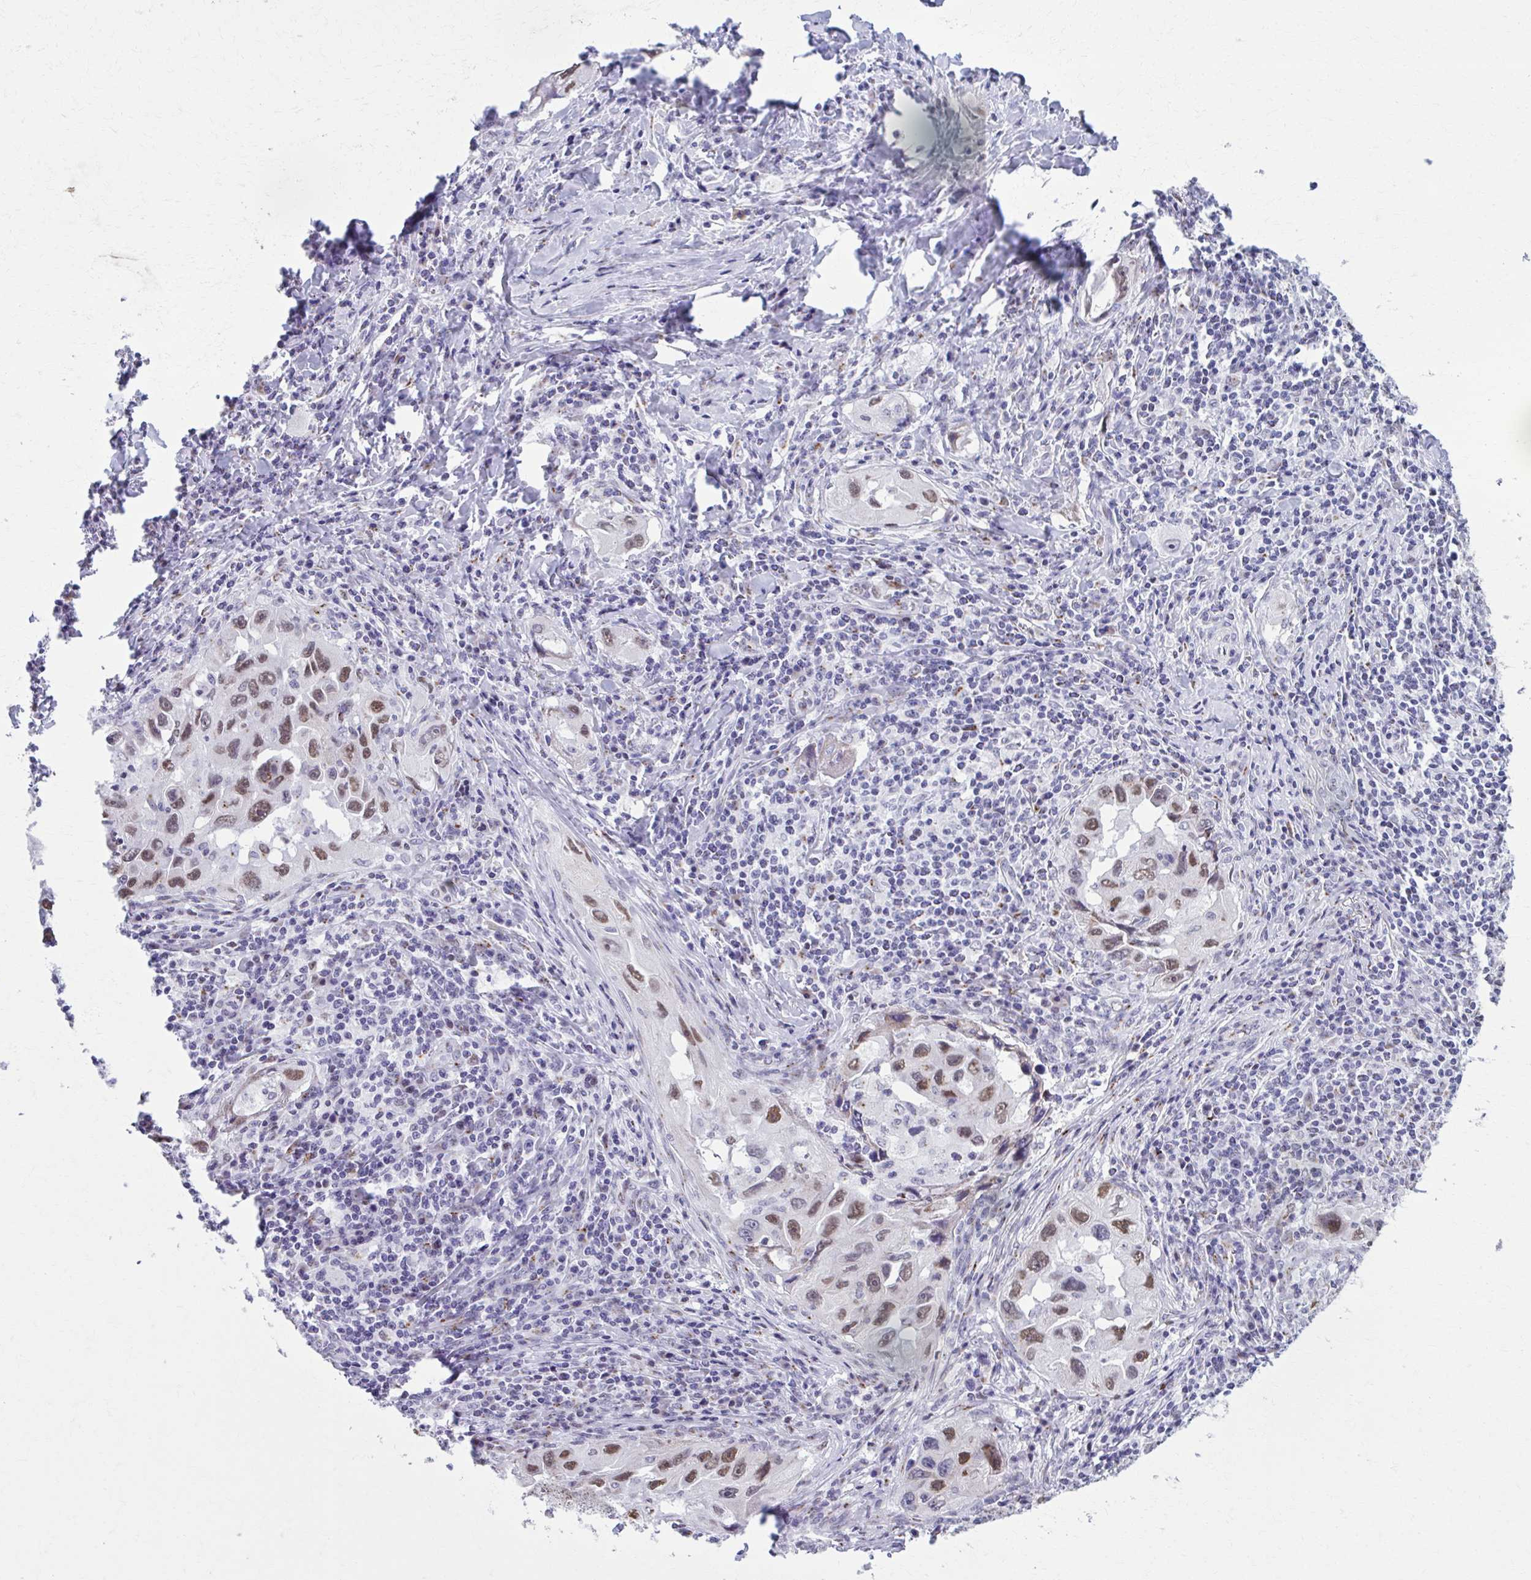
{"staining": {"intensity": "moderate", "quantity": "25%-75%", "location": "nuclear"}, "tissue": "lung cancer", "cell_type": "Tumor cells", "image_type": "cancer", "snomed": [{"axis": "morphology", "description": "Adenocarcinoma, NOS"}, {"axis": "topography", "description": "Lung"}], "caption": "Immunohistochemical staining of human lung cancer (adenocarcinoma) exhibits medium levels of moderate nuclear protein expression in approximately 25%-75% of tumor cells.", "gene": "ZNF682", "patient": {"sex": "female", "age": 73}}